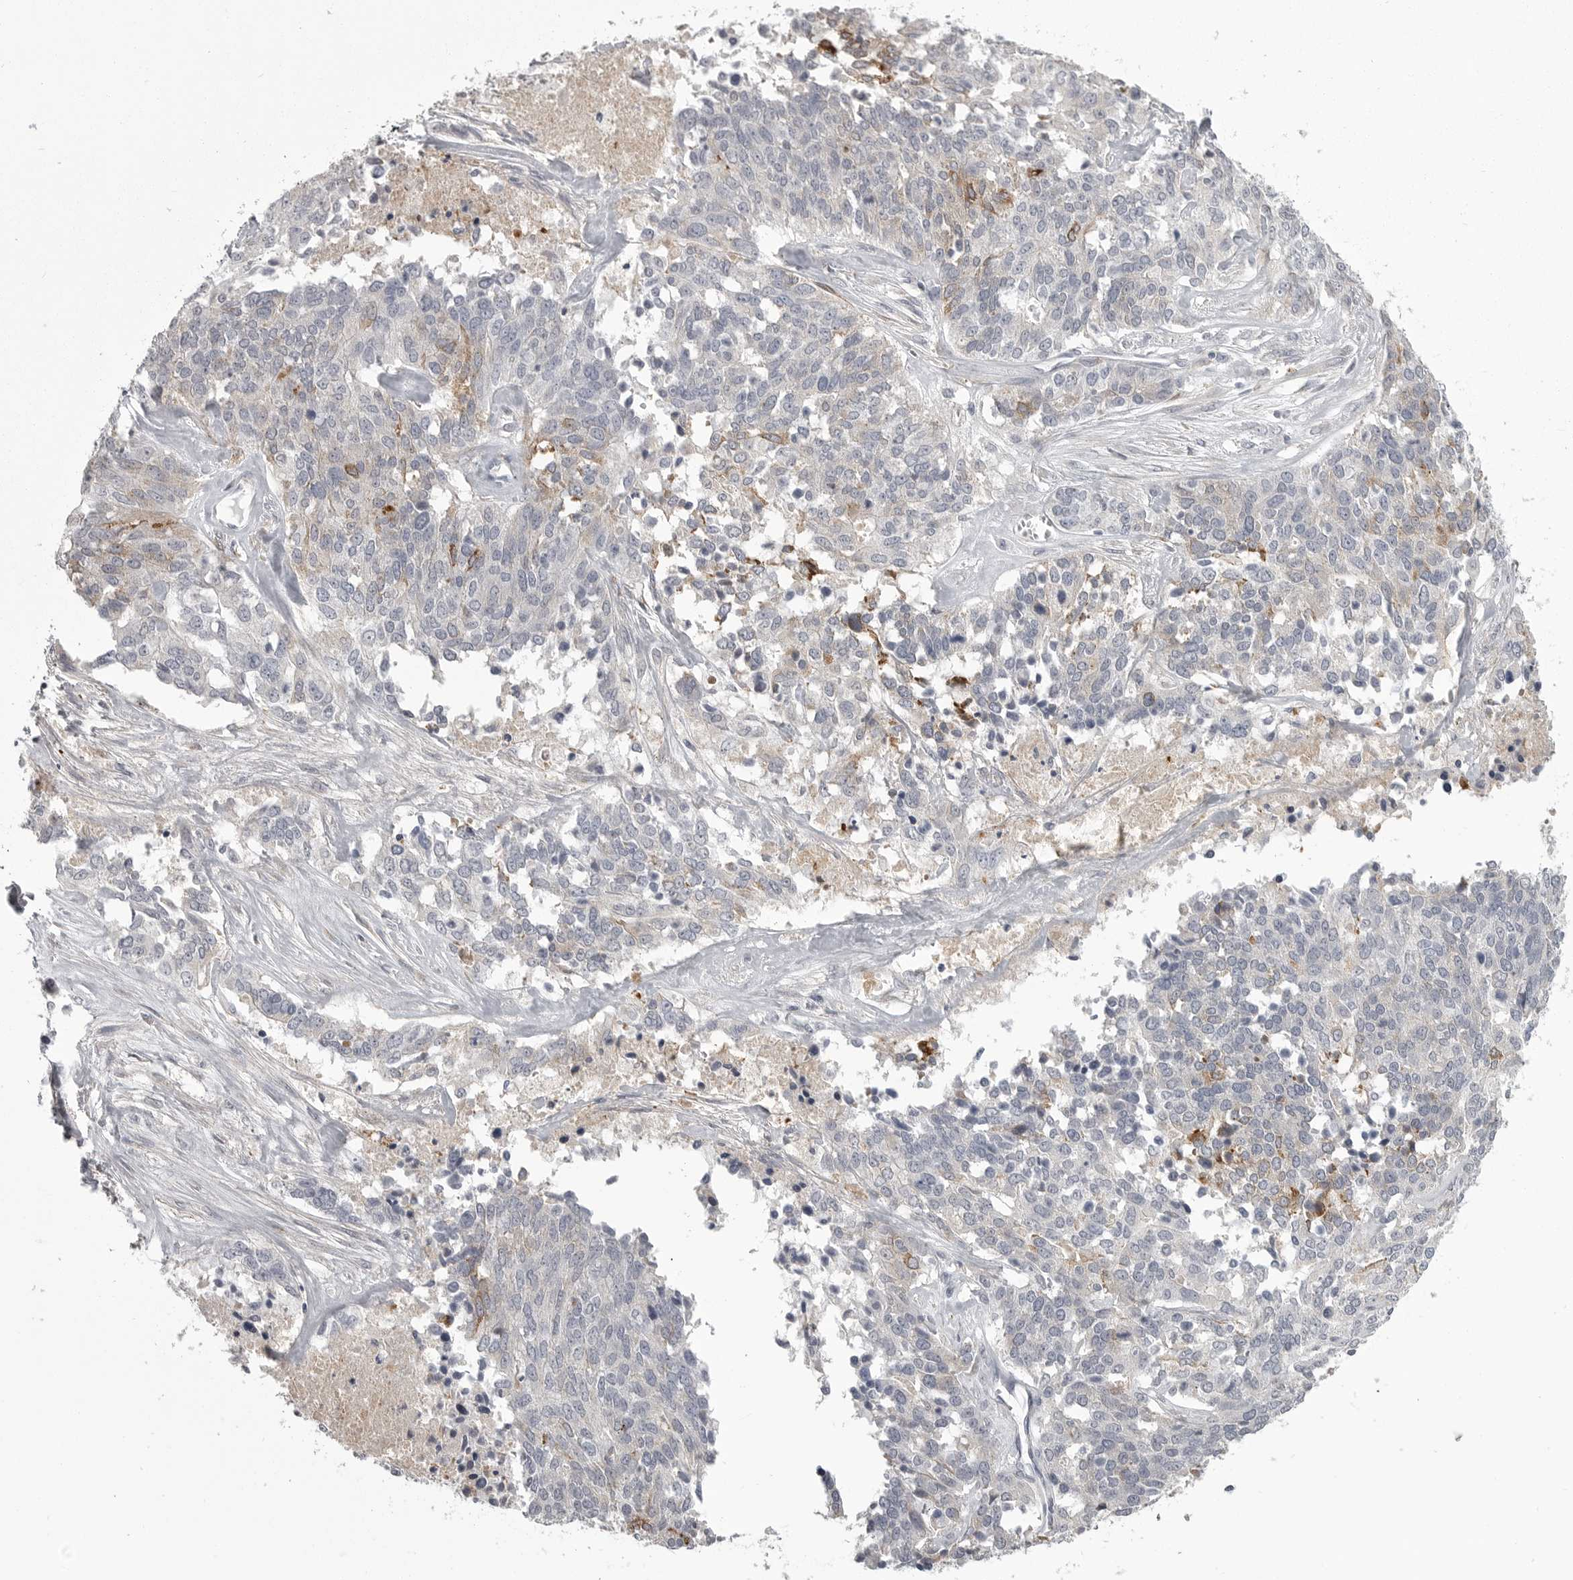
{"staining": {"intensity": "moderate", "quantity": "<25%", "location": "cytoplasmic/membranous"}, "tissue": "ovarian cancer", "cell_type": "Tumor cells", "image_type": "cancer", "snomed": [{"axis": "morphology", "description": "Cystadenocarcinoma, serous, NOS"}, {"axis": "topography", "description": "Ovary"}], "caption": "Human ovarian serous cystadenocarcinoma stained with a brown dye reveals moderate cytoplasmic/membranous positive positivity in about <25% of tumor cells.", "gene": "SERPING1", "patient": {"sex": "female", "age": 44}}